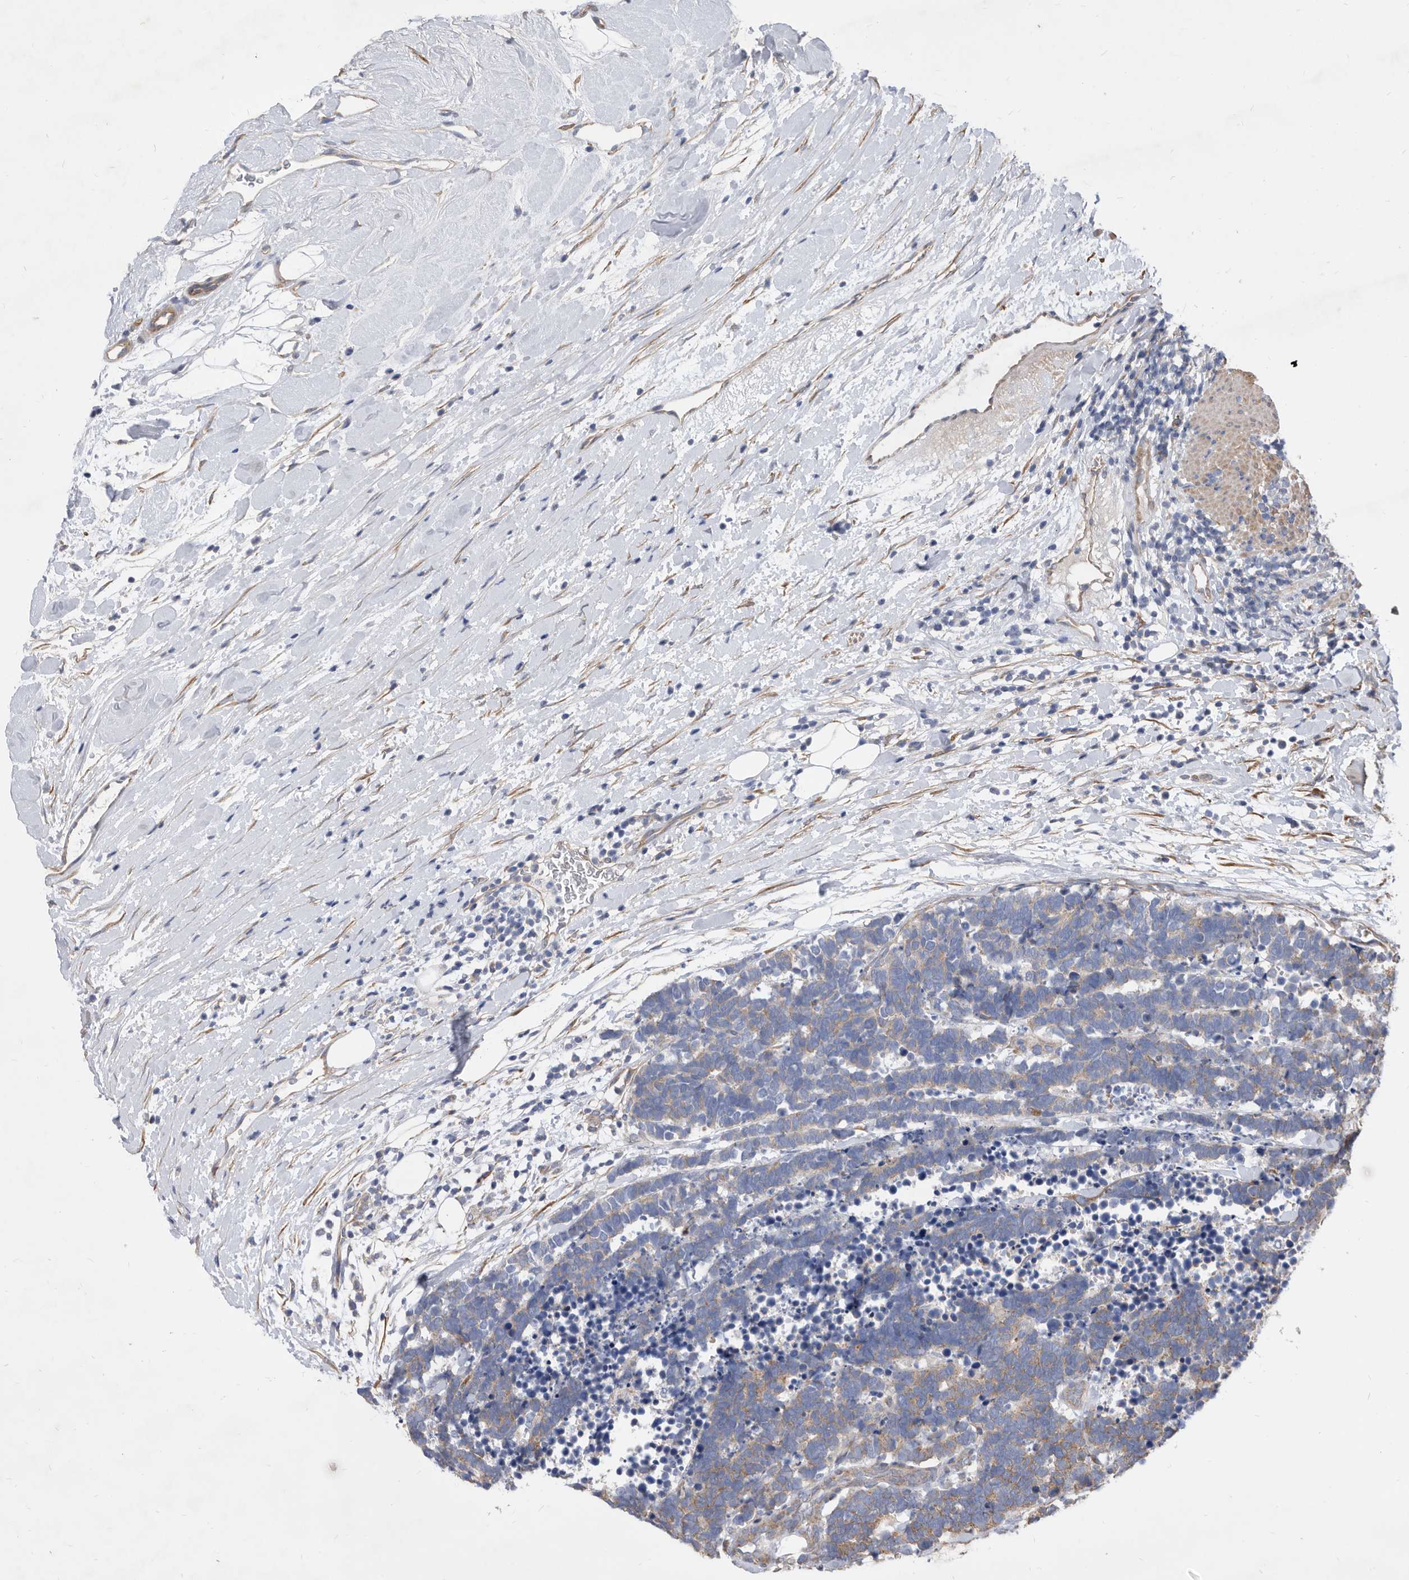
{"staining": {"intensity": "weak", "quantity": ">75%", "location": "cytoplasmic/membranous"}, "tissue": "carcinoid", "cell_type": "Tumor cells", "image_type": "cancer", "snomed": [{"axis": "morphology", "description": "Carcinoma, NOS"}, {"axis": "morphology", "description": "Carcinoid, malignant, NOS"}, {"axis": "topography", "description": "Urinary bladder"}], "caption": "Immunohistochemistry of human carcinoid demonstrates low levels of weak cytoplasmic/membranous staining in about >75% of tumor cells. (DAB = brown stain, brightfield microscopy at high magnification).", "gene": "ATP13A3", "patient": {"sex": "male", "age": 57}}